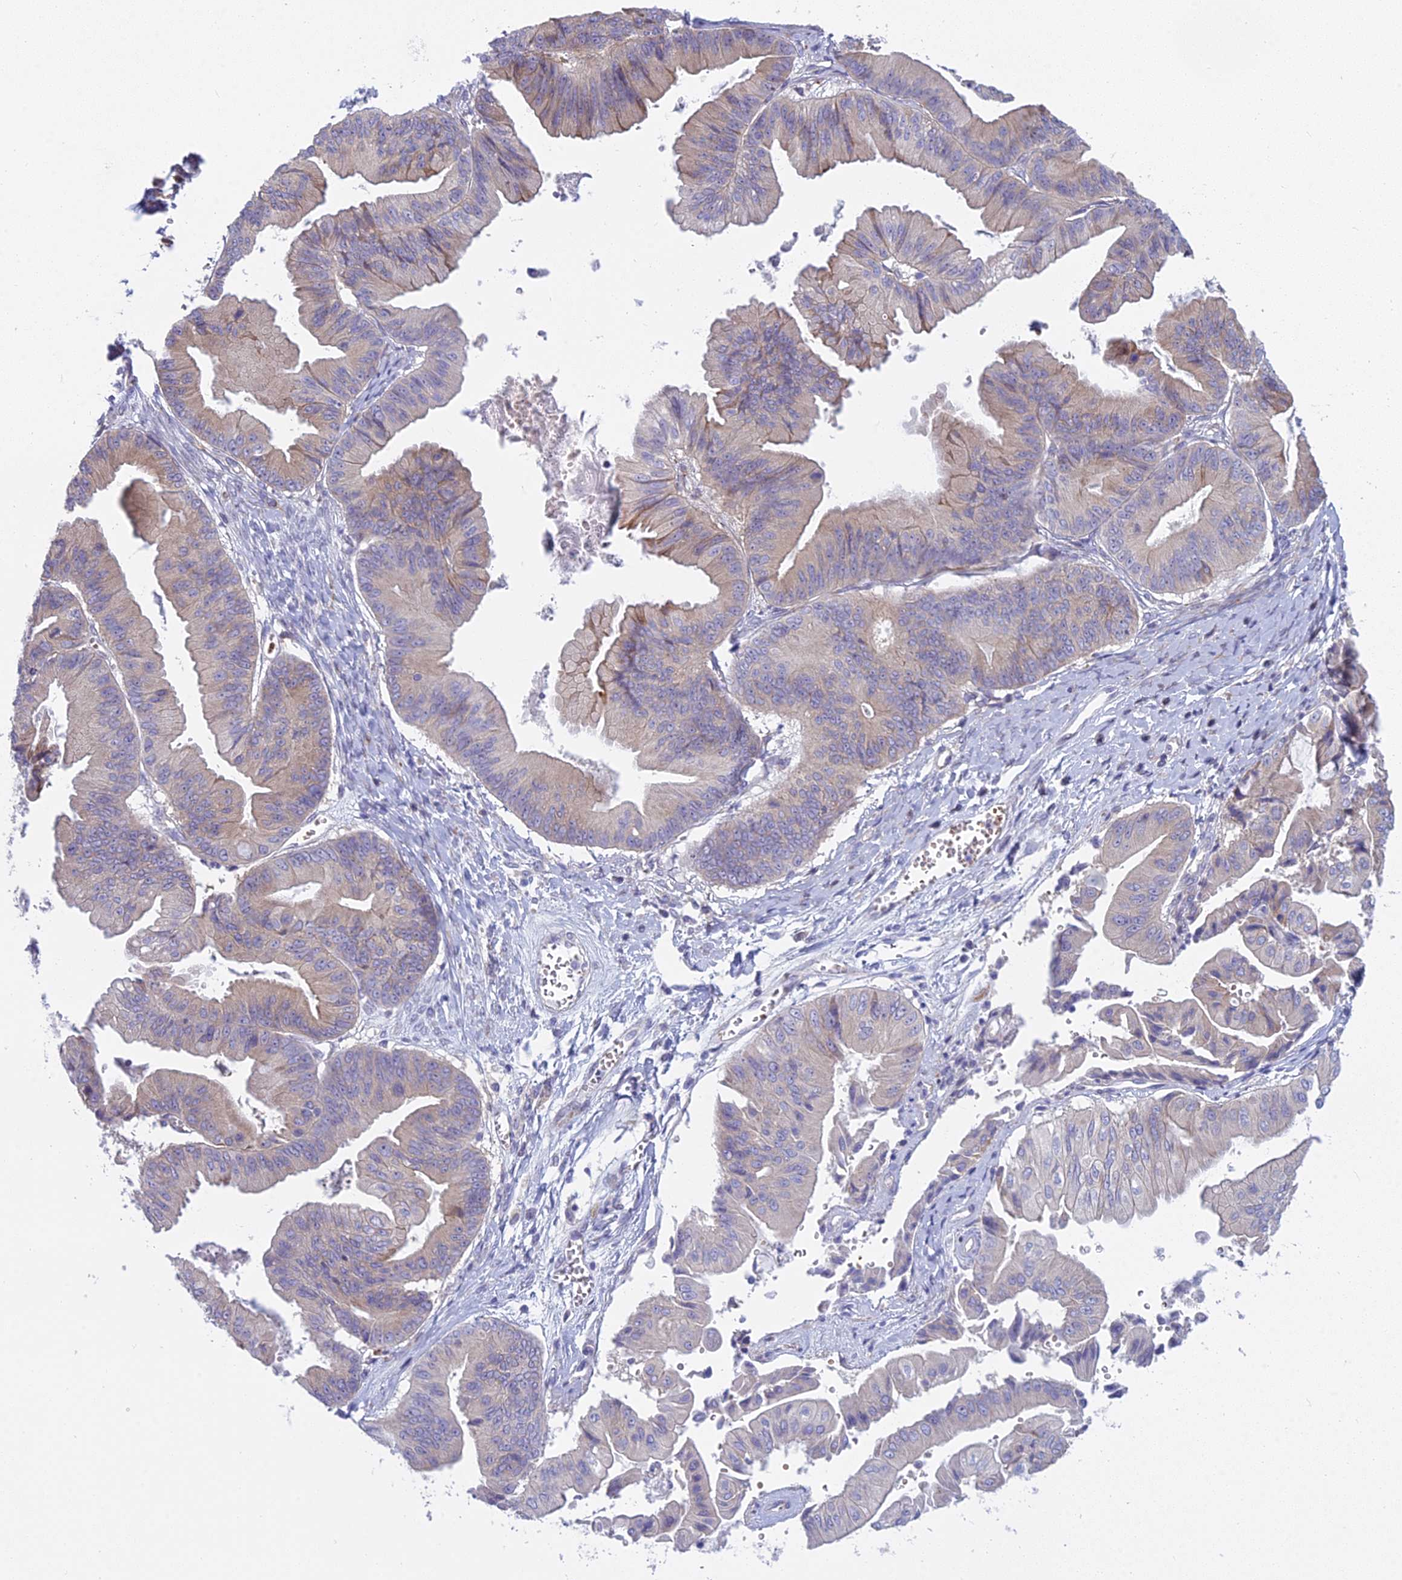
{"staining": {"intensity": "weak", "quantity": "<25%", "location": "cytoplasmic/membranous"}, "tissue": "ovarian cancer", "cell_type": "Tumor cells", "image_type": "cancer", "snomed": [{"axis": "morphology", "description": "Cystadenocarcinoma, mucinous, NOS"}, {"axis": "topography", "description": "Ovary"}], "caption": "A high-resolution photomicrograph shows IHC staining of ovarian cancer, which demonstrates no significant staining in tumor cells.", "gene": "PCDHB14", "patient": {"sex": "female", "age": 61}}